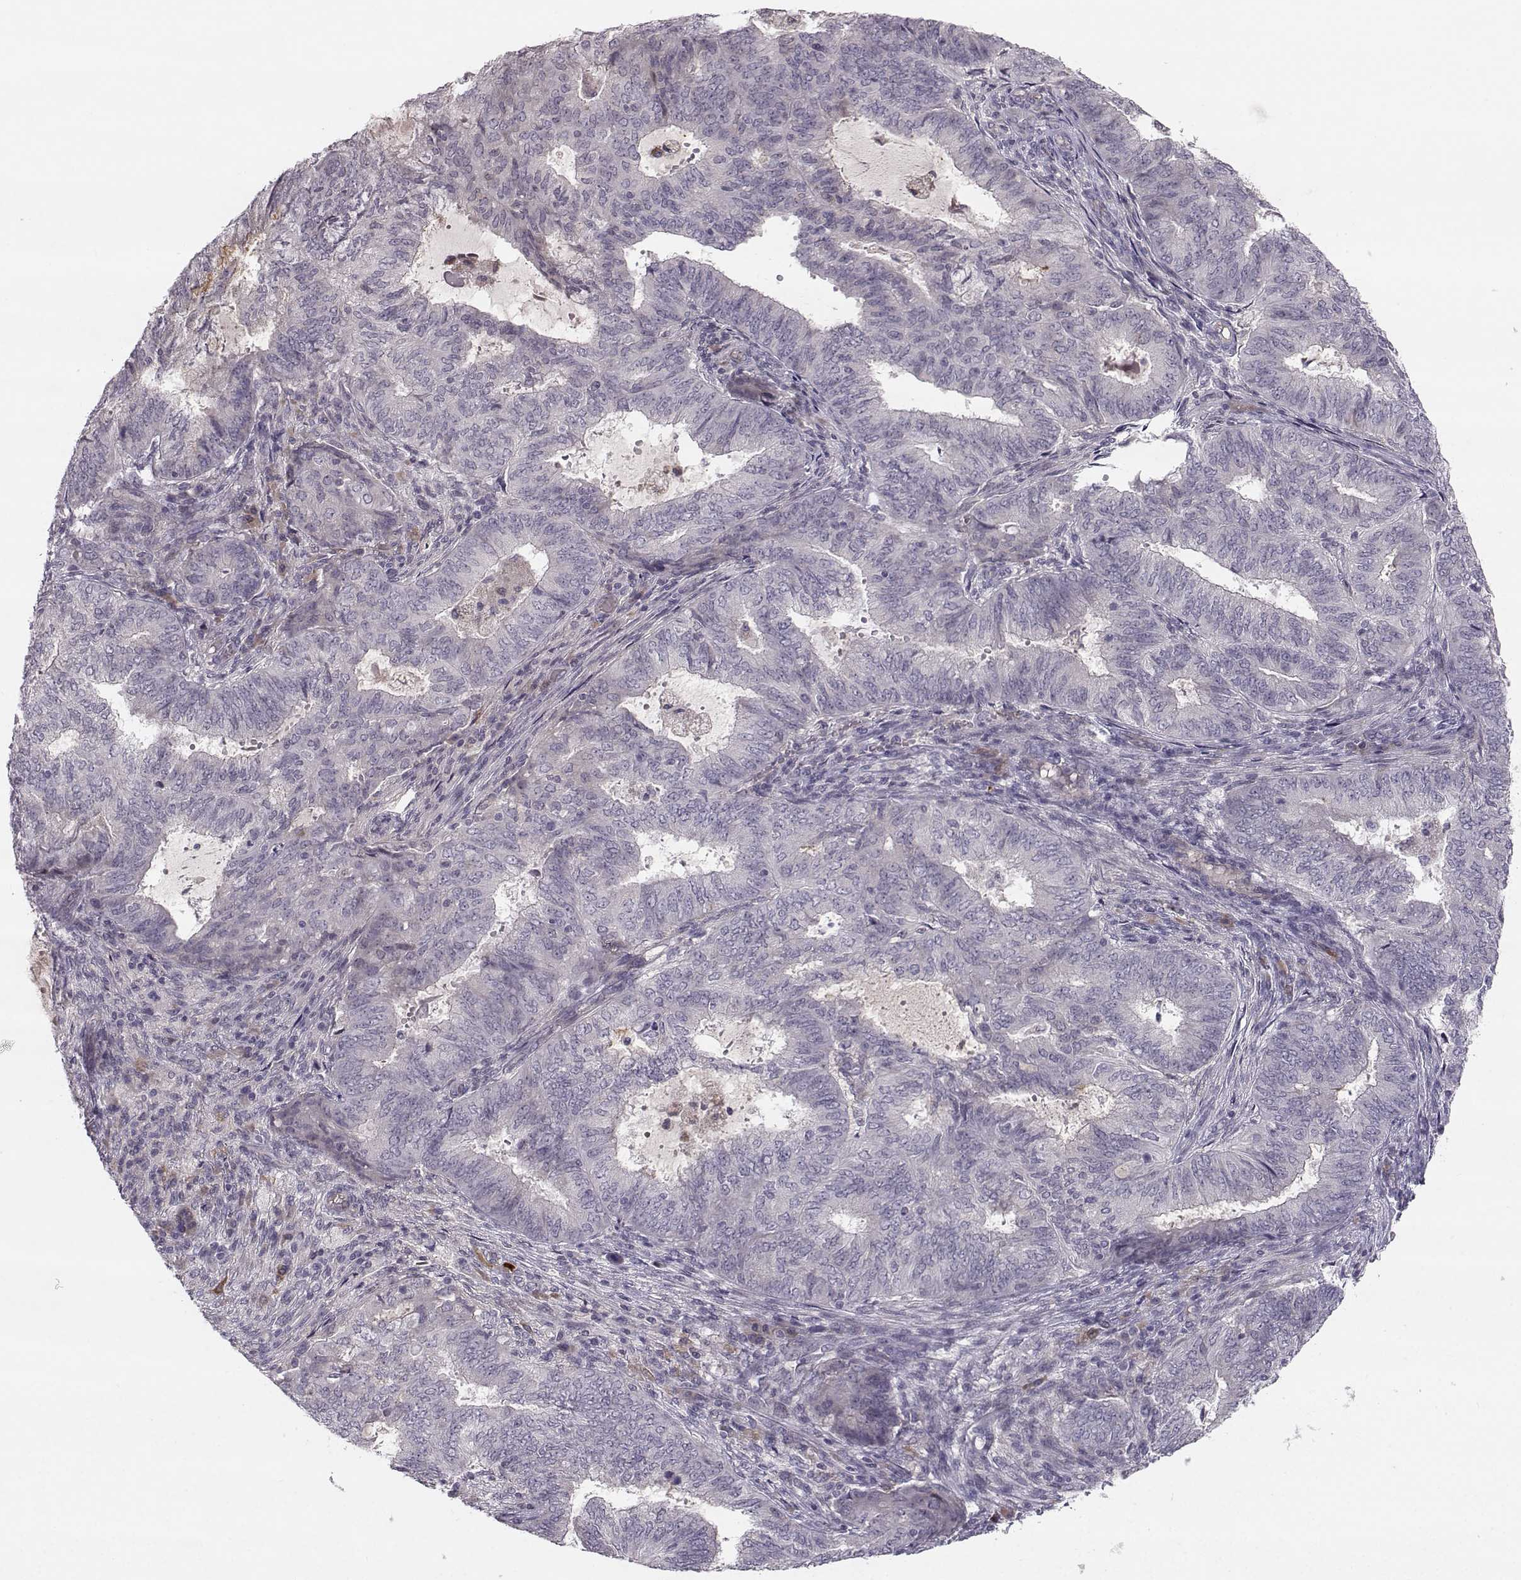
{"staining": {"intensity": "negative", "quantity": "none", "location": "none"}, "tissue": "endometrial cancer", "cell_type": "Tumor cells", "image_type": "cancer", "snomed": [{"axis": "morphology", "description": "Adenocarcinoma, NOS"}, {"axis": "topography", "description": "Endometrium"}], "caption": "Endometrial adenocarcinoma was stained to show a protein in brown. There is no significant expression in tumor cells.", "gene": "OPRD1", "patient": {"sex": "female", "age": 62}}